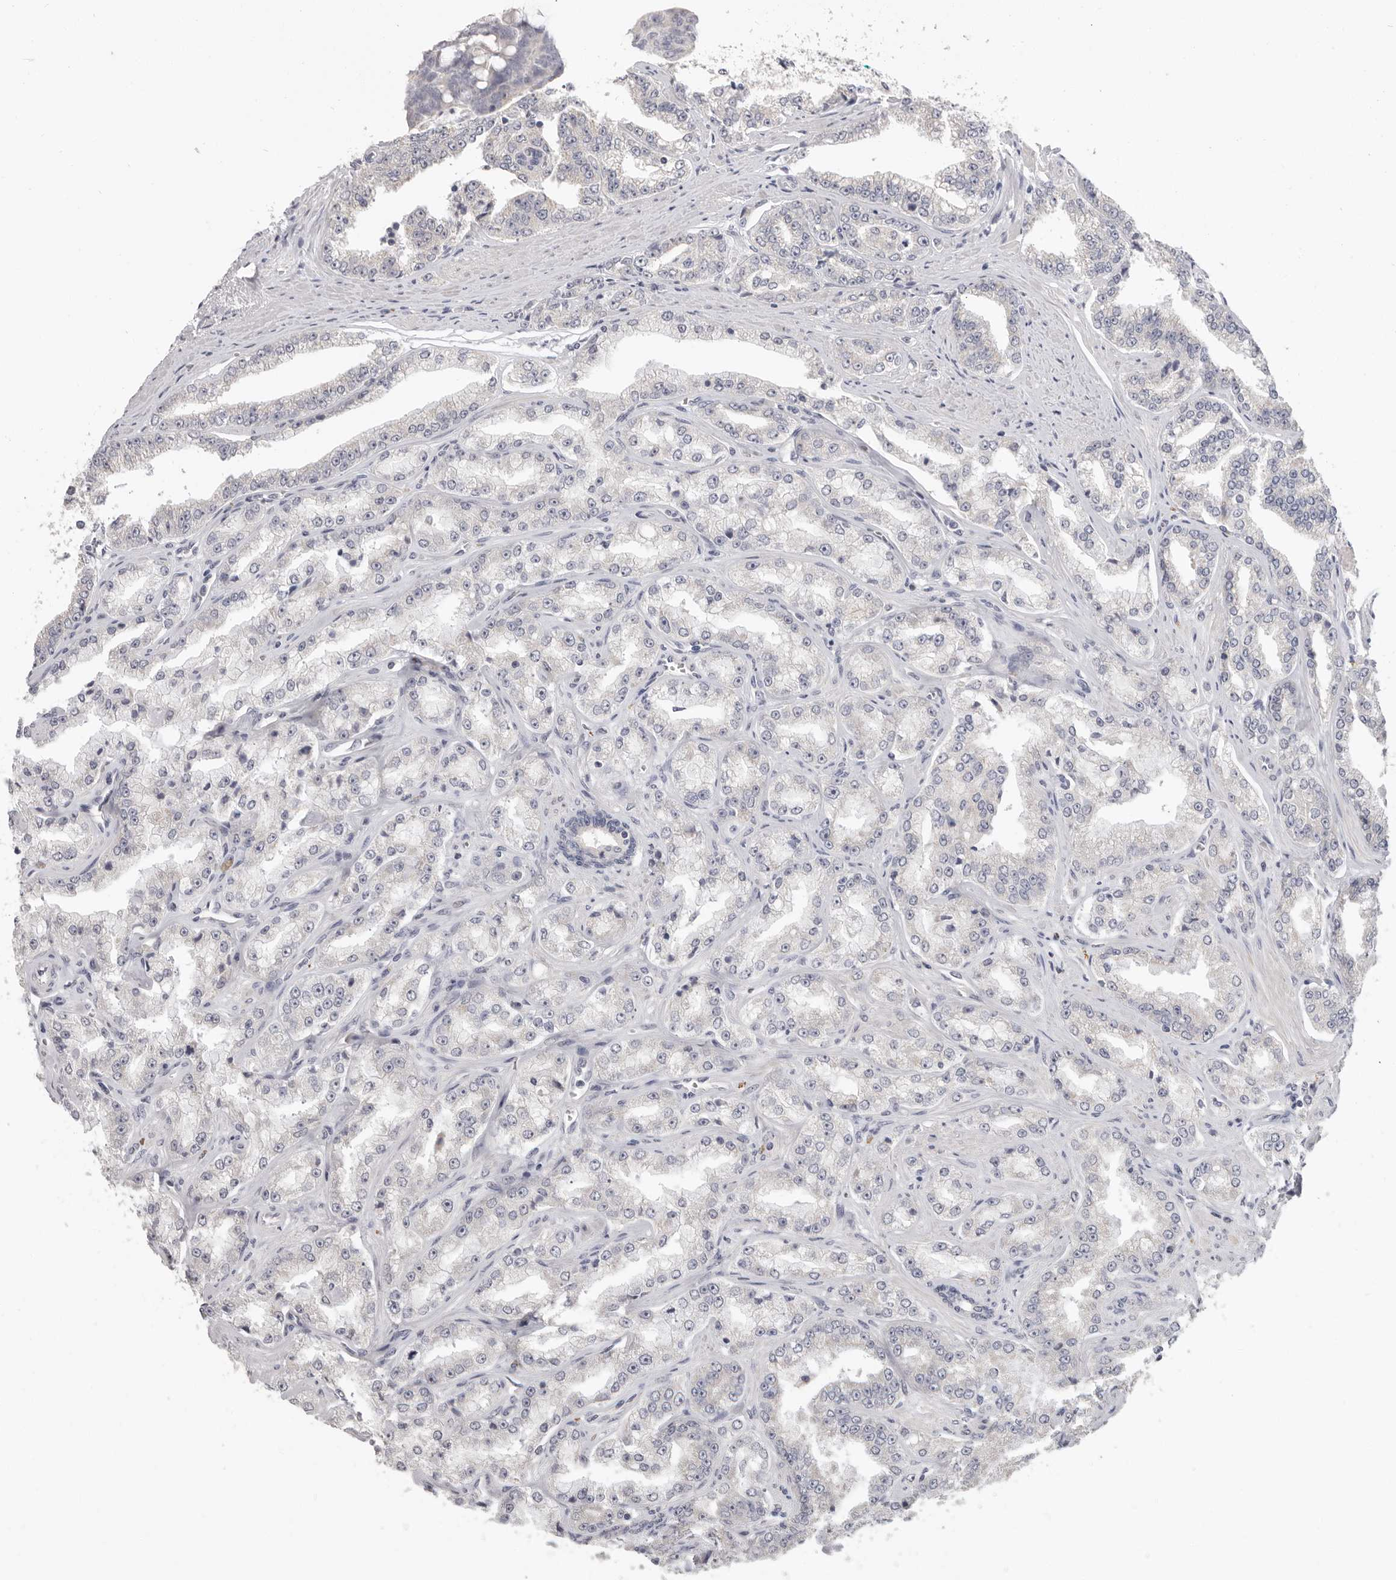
{"staining": {"intensity": "negative", "quantity": "none", "location": "none"}, "tissue": "prostate cancer", "cell_type": "Tumor cells", "image_type": "cancer", "snomed": [{"axis": "morphology", "description": "Adenocarcinoma, High grade"}, {"axis": "topography", "description": "Prostate"}], "caption": "Protein analysis of prostate cancer demonstrates no significant positivity in tumor cells. Nuclei are stained in blue.", "gene": "XIRP1", "patient": {"sex": "male", "age": 71}}